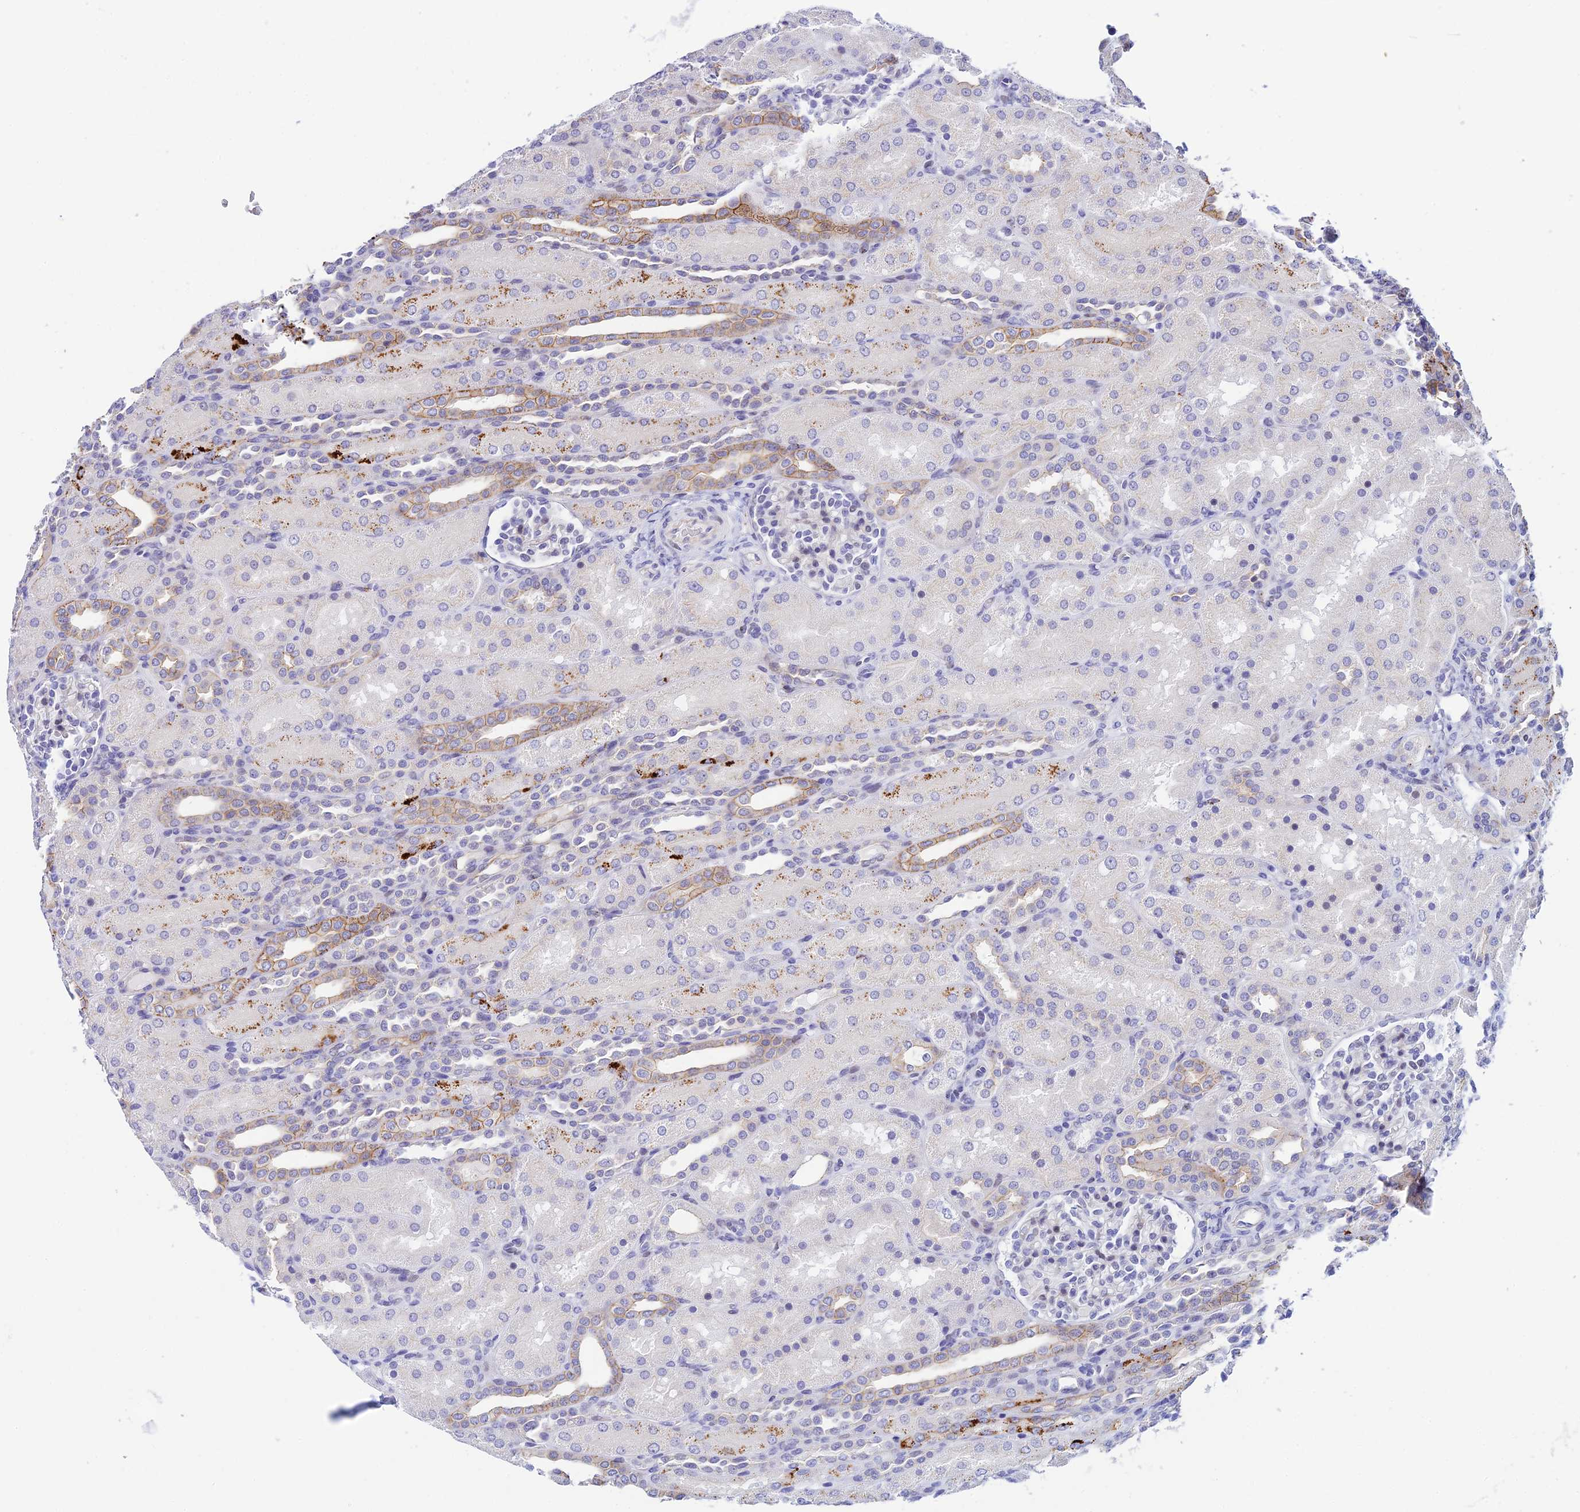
{"staining": {"intensity": "negative", "quantity": "none", "location": "none"}, "tissue": "kidney", "cell_type": "Cells in glomeruli", "image_type": "normal", "snomed": [{"axis": "morphology", "description": "Normal tissue, NOS"}, {"axis": "topography", "description": "Kidney"}], "caption": "Kidney was stained to show a protein in brown. There is no significant expression in cells in glomeruli.", "gene": "RASGEF1B", "patient": {"sex": "male", "age": 1}}